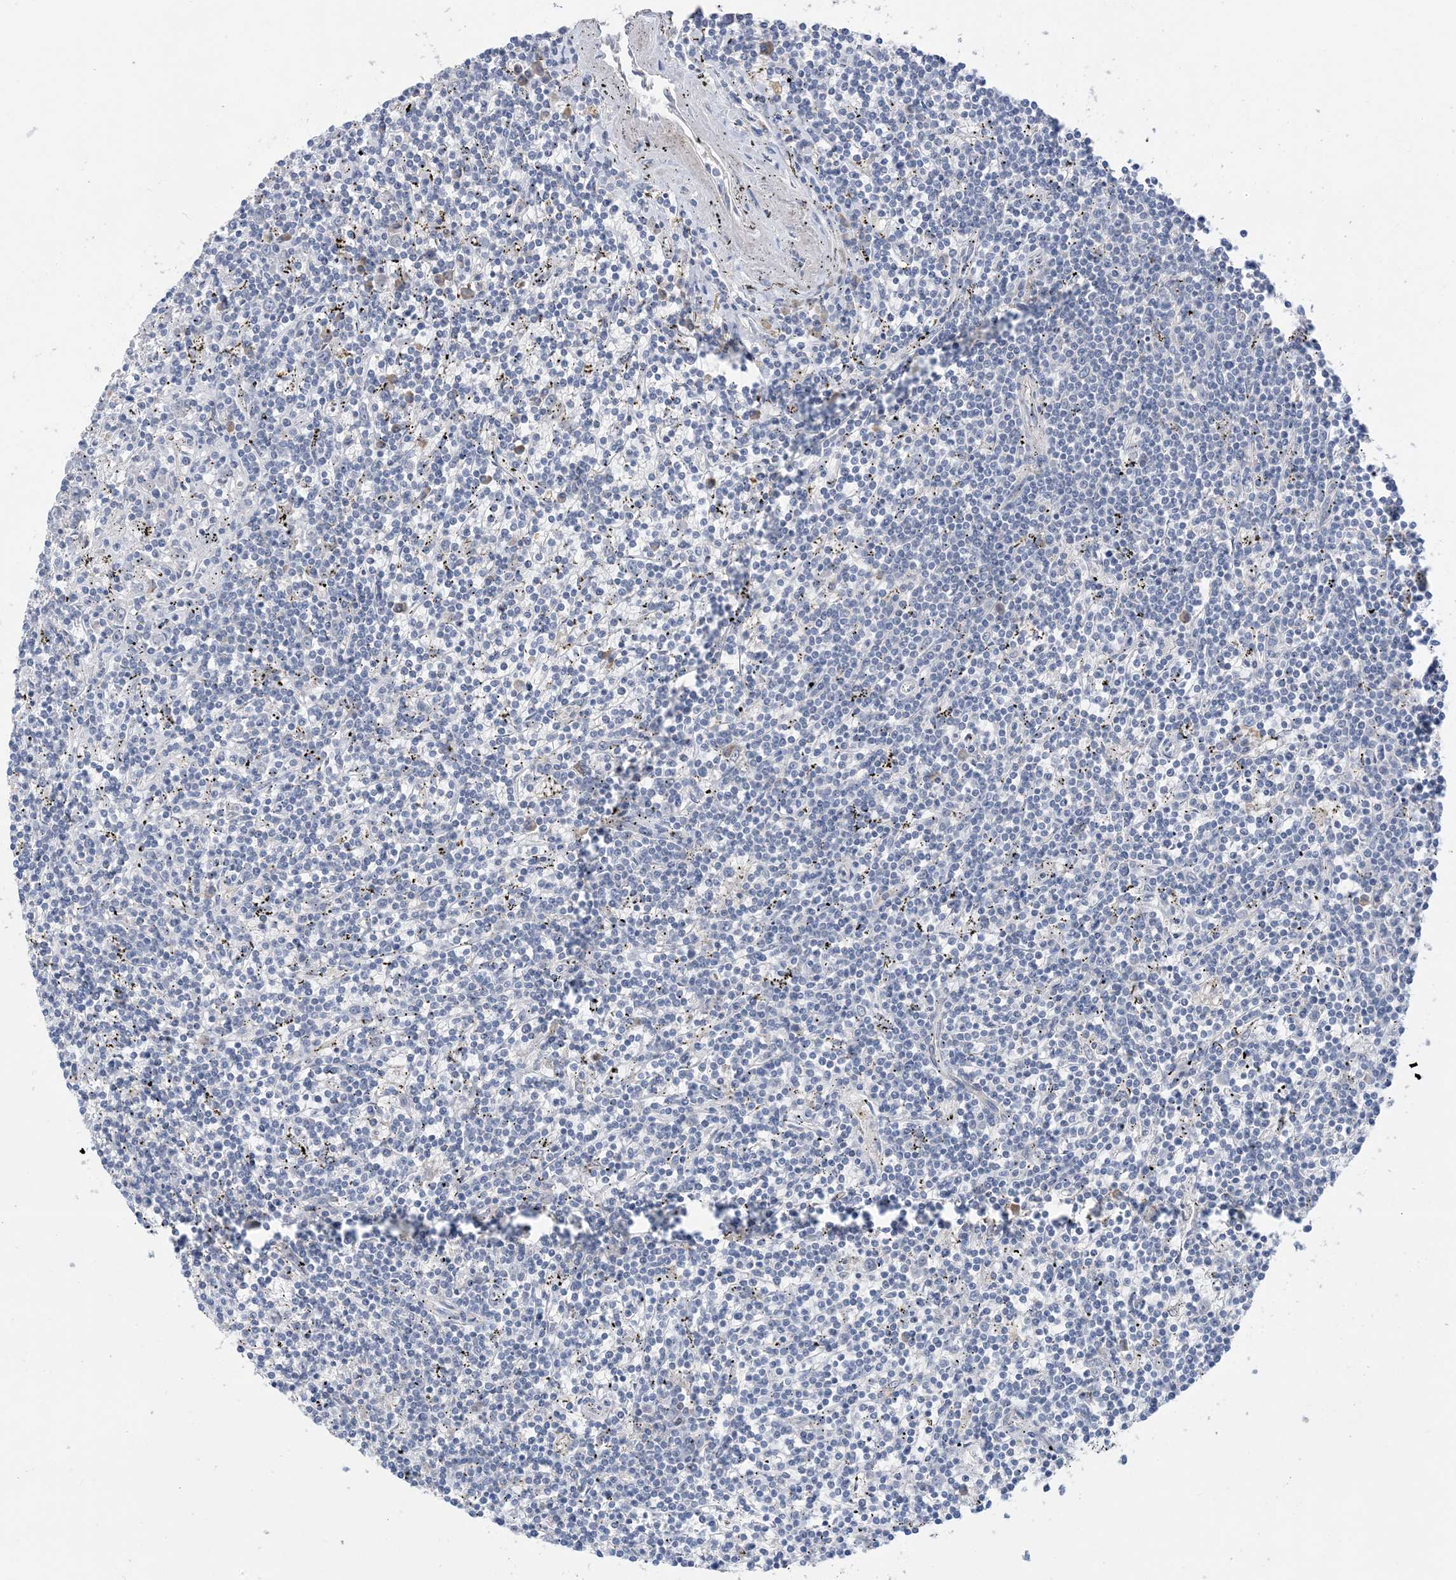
{"staining": {"intensity": "negative", "quantity": "none", "location": "none"}, "tissue": "lymphoma", "cell_type": "Tumor cells", "image_type": "cancer", "snomed": [{"axis": "morphology", "description": "Malignant lymphoma, non-Hodgkin's type, Low grade"}, {"axis": "topography", "description": "Spleen"}], "caption": "There is no significant expression in tumor cells of lymphoma.", "gene": "ZCCHC18", "patient": {"sex": "male", "age": 76}}